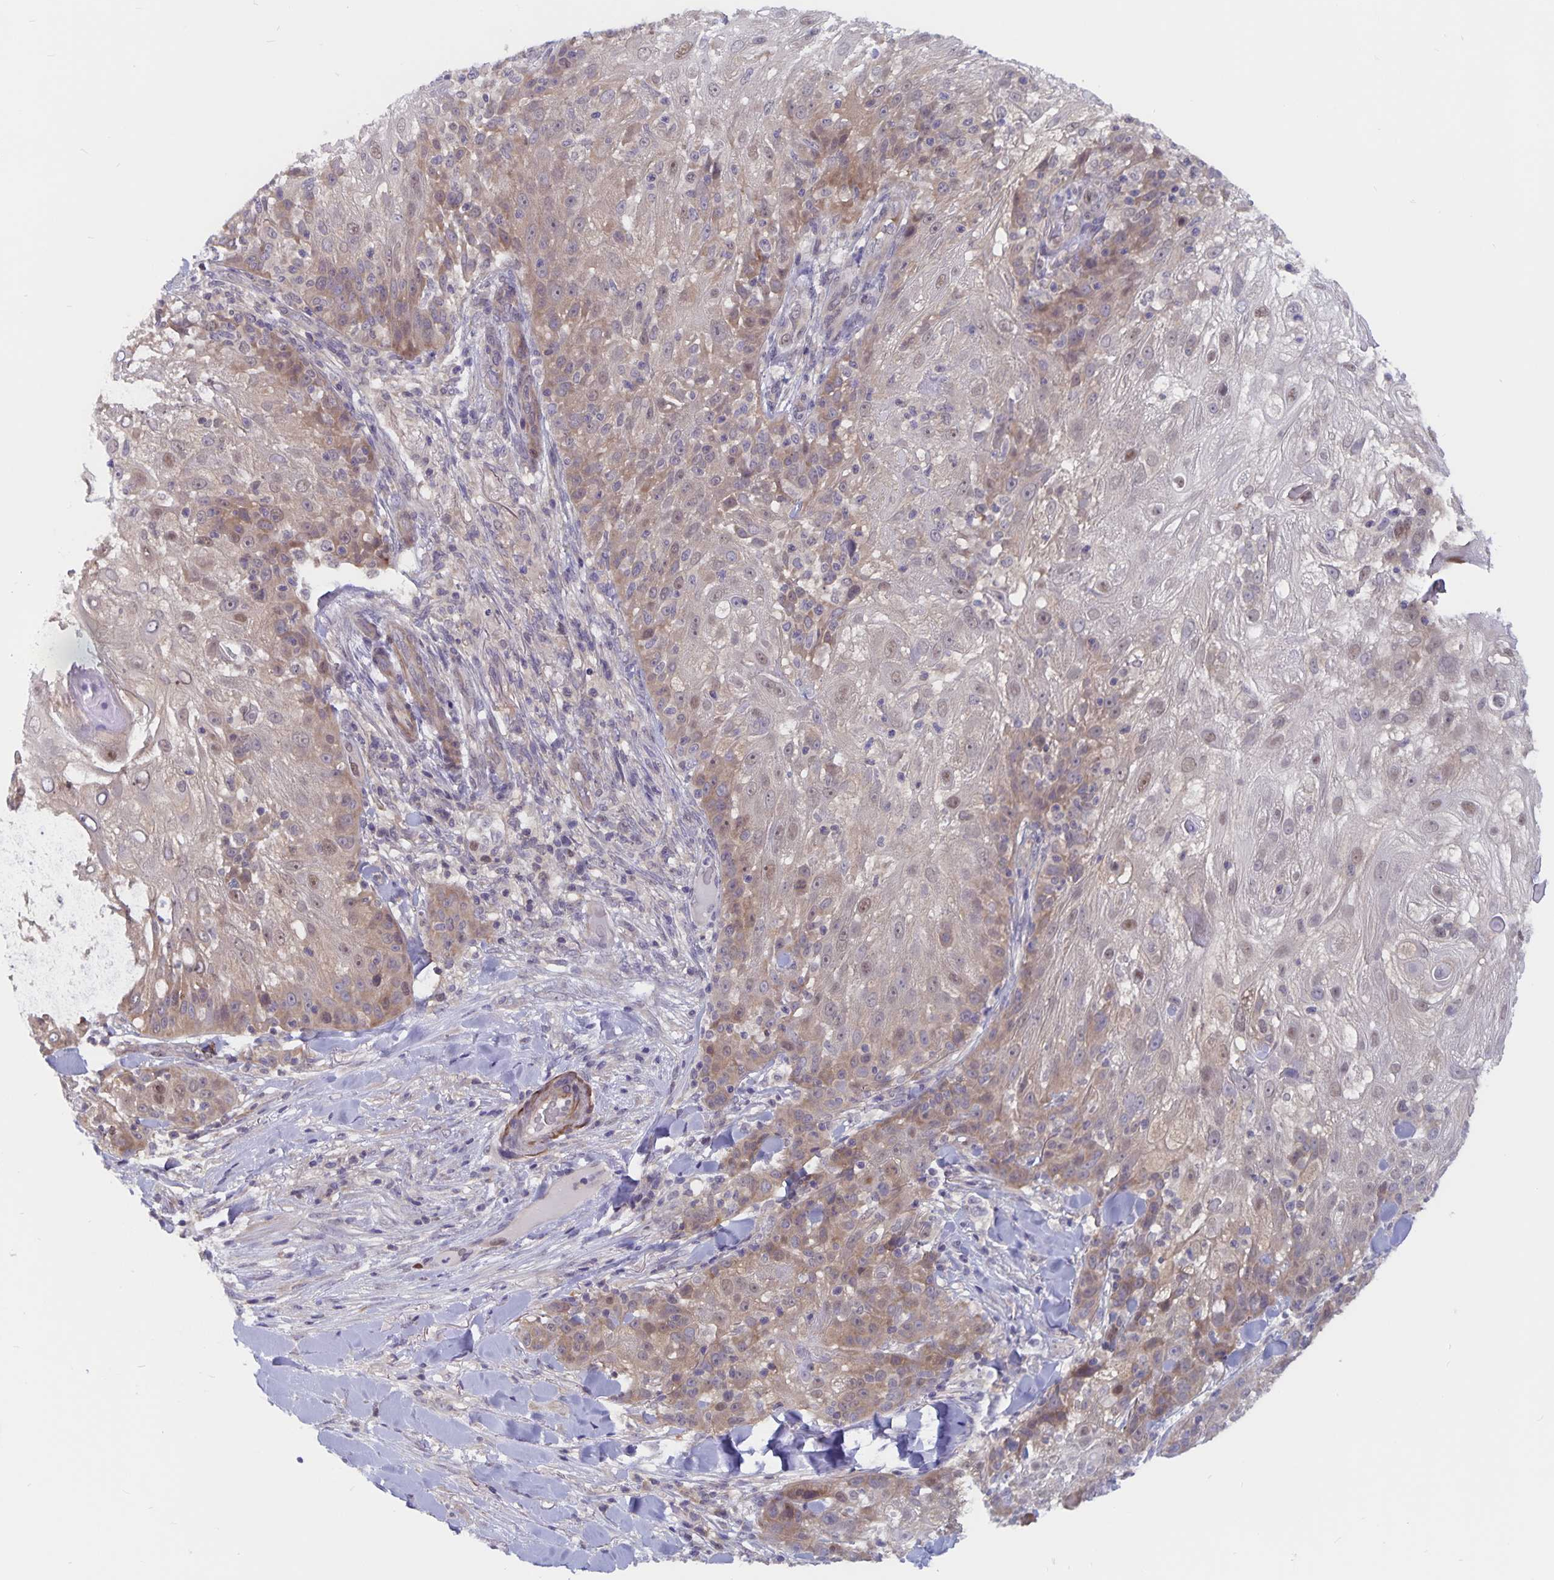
{"staining": {"intensity": "weak", "quantity": "25%-75%", "location": "cytoplasmic/membranous,nuclear"}, "tissue": "skin cancer", "cell_type": "Tumor cells", "image_type": "cancer", "snomed": [{"axis": "morphology", "description": "Normal tissue, NOS"}, {"axis": "morphology", "description": "Squamous cell carcinoma, NOS"}, {"axis": "topography", "description": "Skin"}], "caption": "Approximately 25%-75% of tumor cells in human skin cancer (squamous cell carcinoma) exhibit weak cytoplasmic/membranous and nuclear protein expression as visualized by brown immunohistochemical staining.", "gene": "BAG6", "patient": {"sex": "female", "age": 83}}